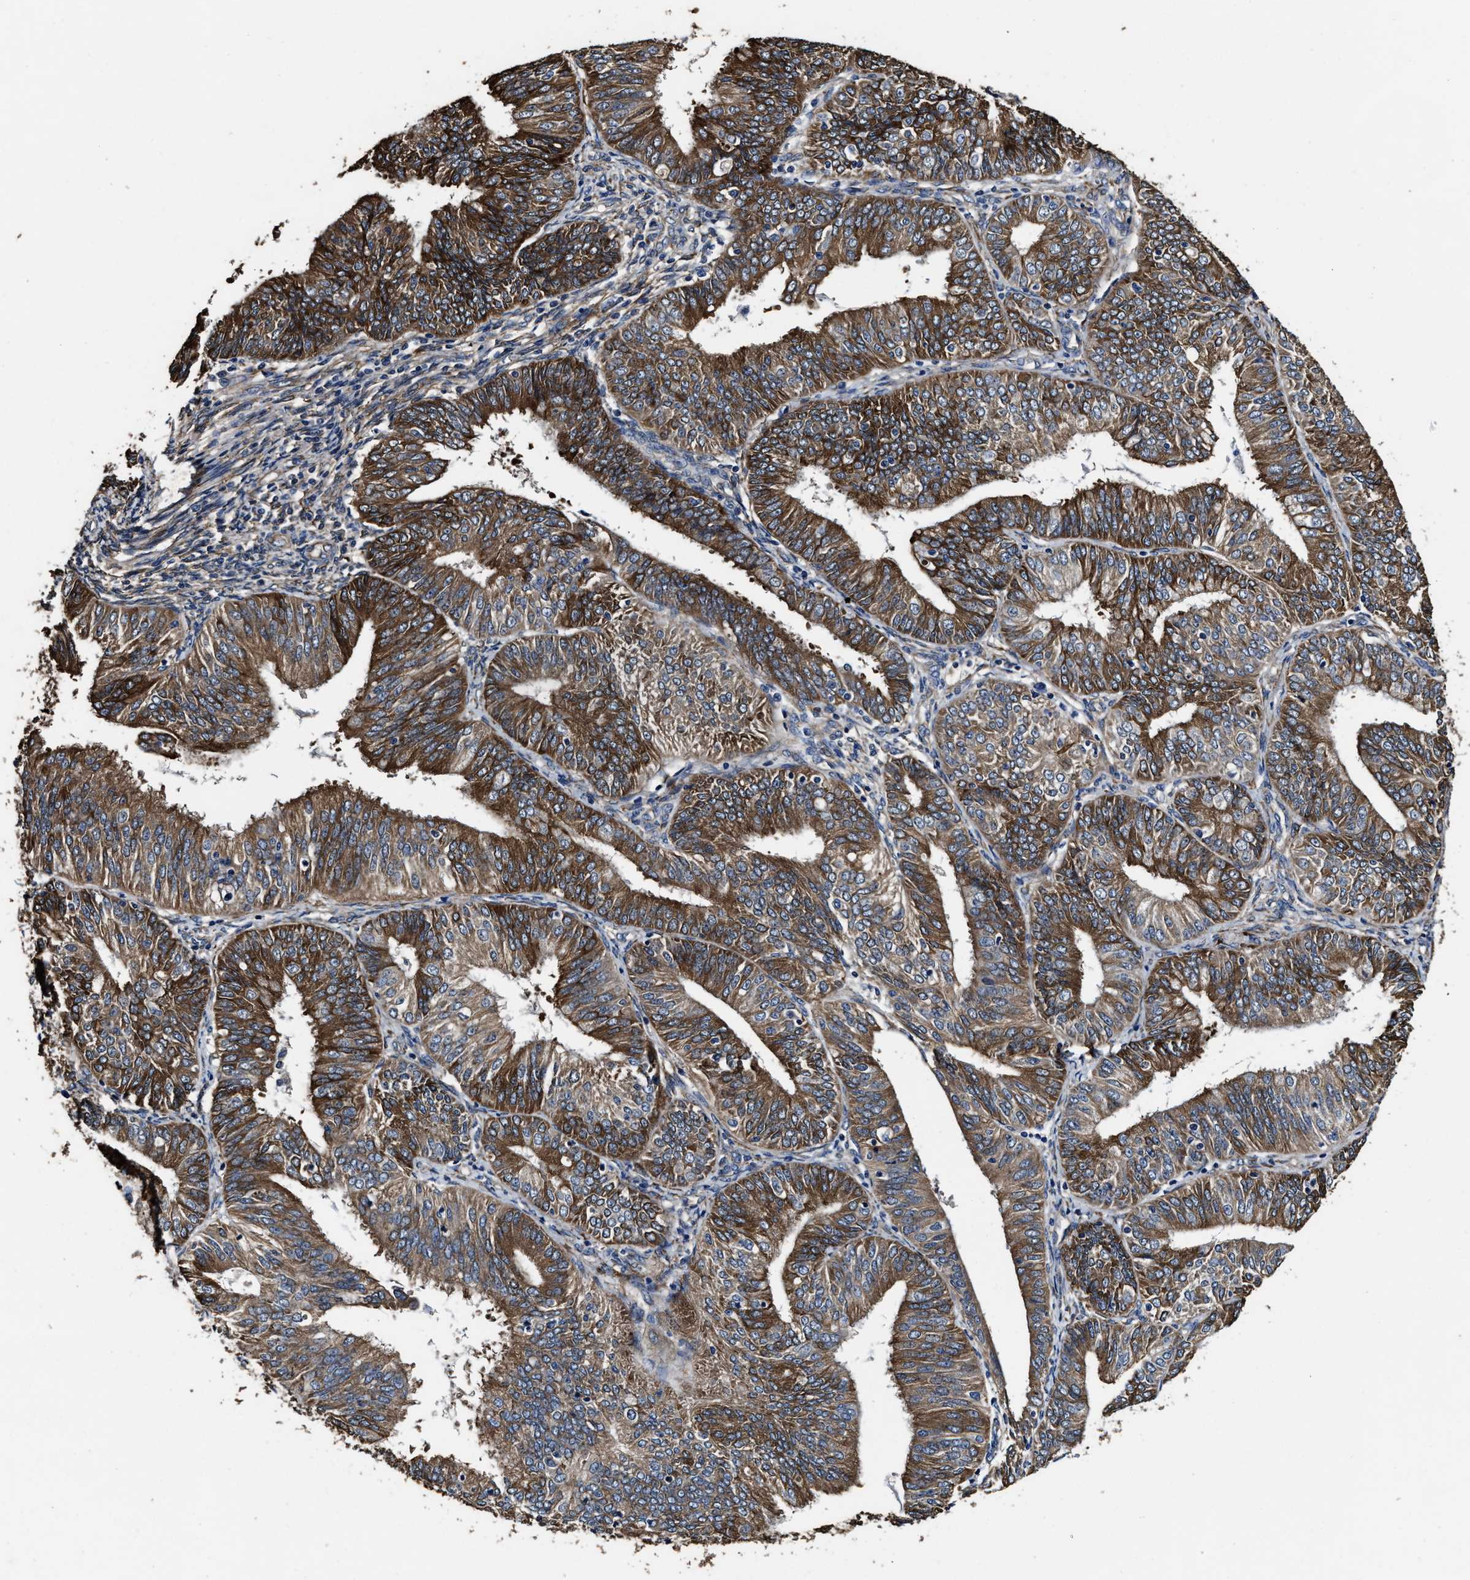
{"staining": {"intensity": "strong", "quantity": ">75%", "location": "cytoplasmic/membranous"}, "tissue": "endometrial cancer", "cell_type": "Tumor cells", "image_type": "cancer", "snomed": [{"axis": "morphology", "description": "Adenocarcinoma, NOS"}, {"axis": "topography", "description": "Endometrium"}], "caption": "Immunohistochemistry image of neoplastic tissue: endometrial adenocarcinoma stained using IHC demonstrates high levels of strong protein expression localized specifically in the cytoplasmic/membranous of tumor cells, appearing as a cytoplasmic/membranous brown color.", "gene": "IDNK", "patient": {"sex": "female", "age": 58}}